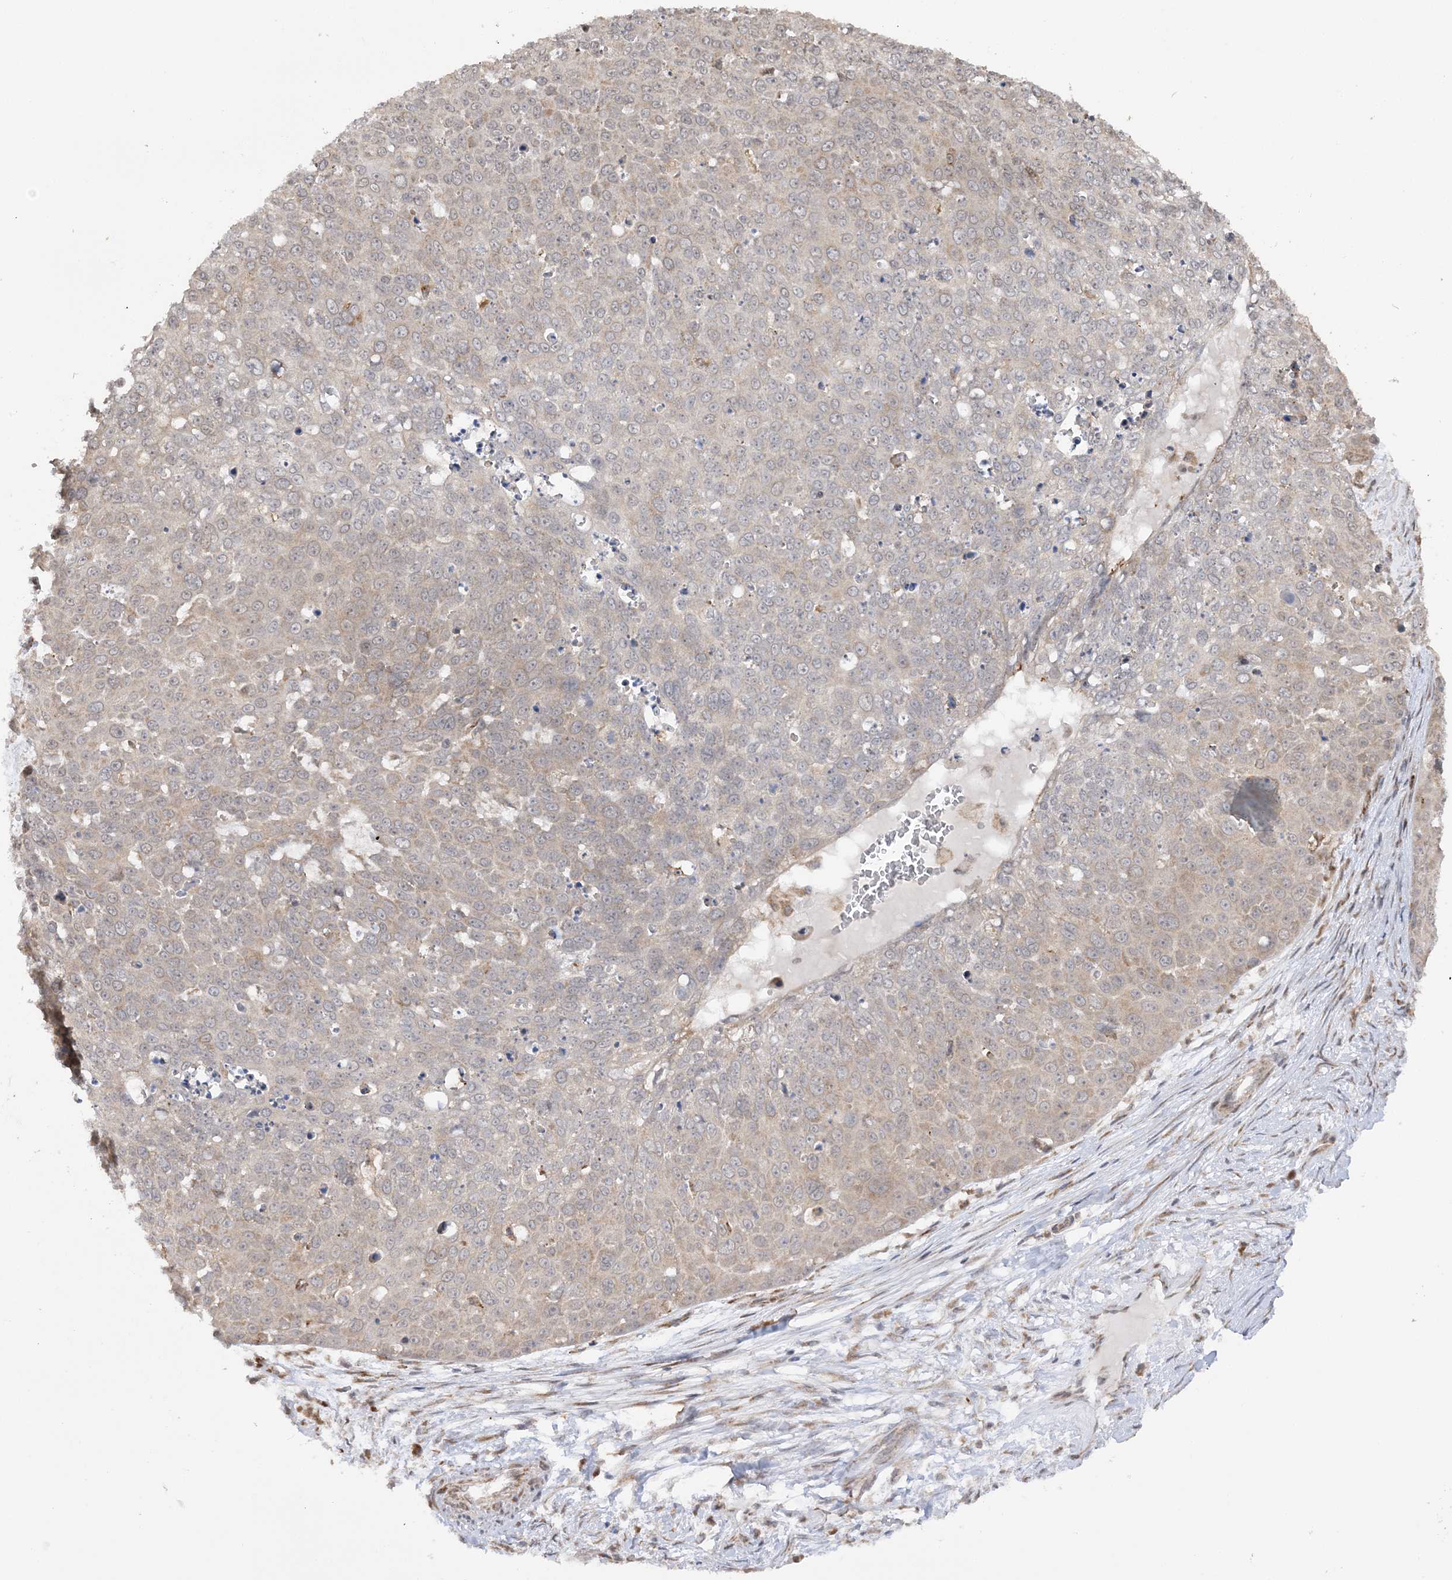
{"staining": {"intensity": "weak", "quantity": "25%-75%", "location": "cytoplasmic/membranous"}, "tissue": "skin cancer", "cell_type": "Tumor cells", "image_type": "cancer", "snomed": [{"axis": "morphology", "description": "Squamous cell carcinoma, NOS"}, {"axis": "topography", "description": "Skin"}], "caption": "About 25%-75% of tumor cells in human skin squamous cell carcinoma show weak cytoplasmic/membranous protein positivity as visualized by brown immunohistochemical staining.", "gene": "MRPL47", "patient": {"sex": "male", "age": 71}}